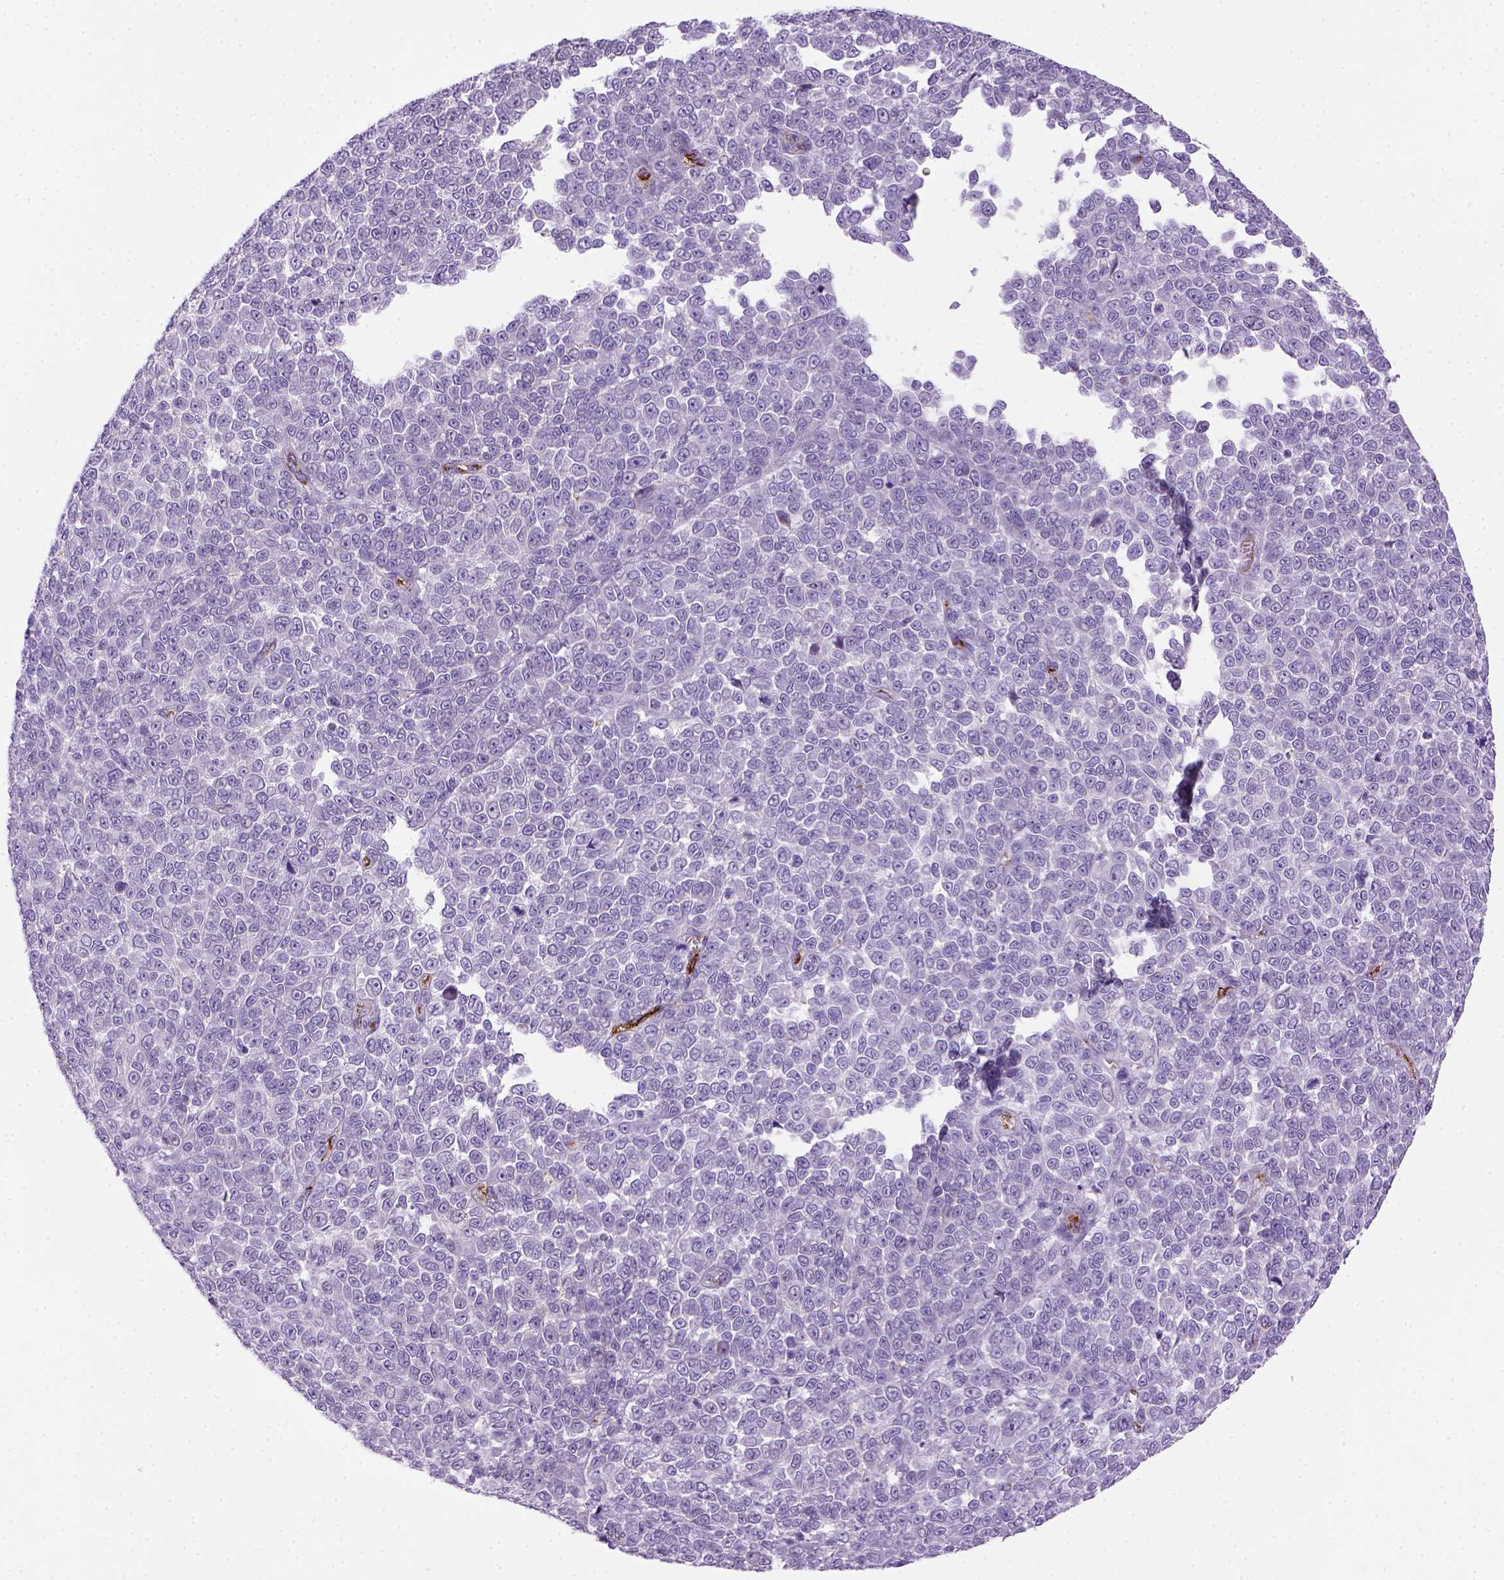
{"staining": {"intensity": "negative", "quantity": "none", "location": "none"}, "tissue": "melanoma", "cell_type": "Tumor cells", "image_type": "cancer", "snomed": [{"axis": "morphology", "description": "Malignant melanoma, NOS"}, {"axis": "topography", "description": "Skin"}], "caption": "Malignant melanoma stained for a protein using IHC reveals no expression tumor cells.", "gene": "VWF", "patient": {"sex": "female", "age": 95}}